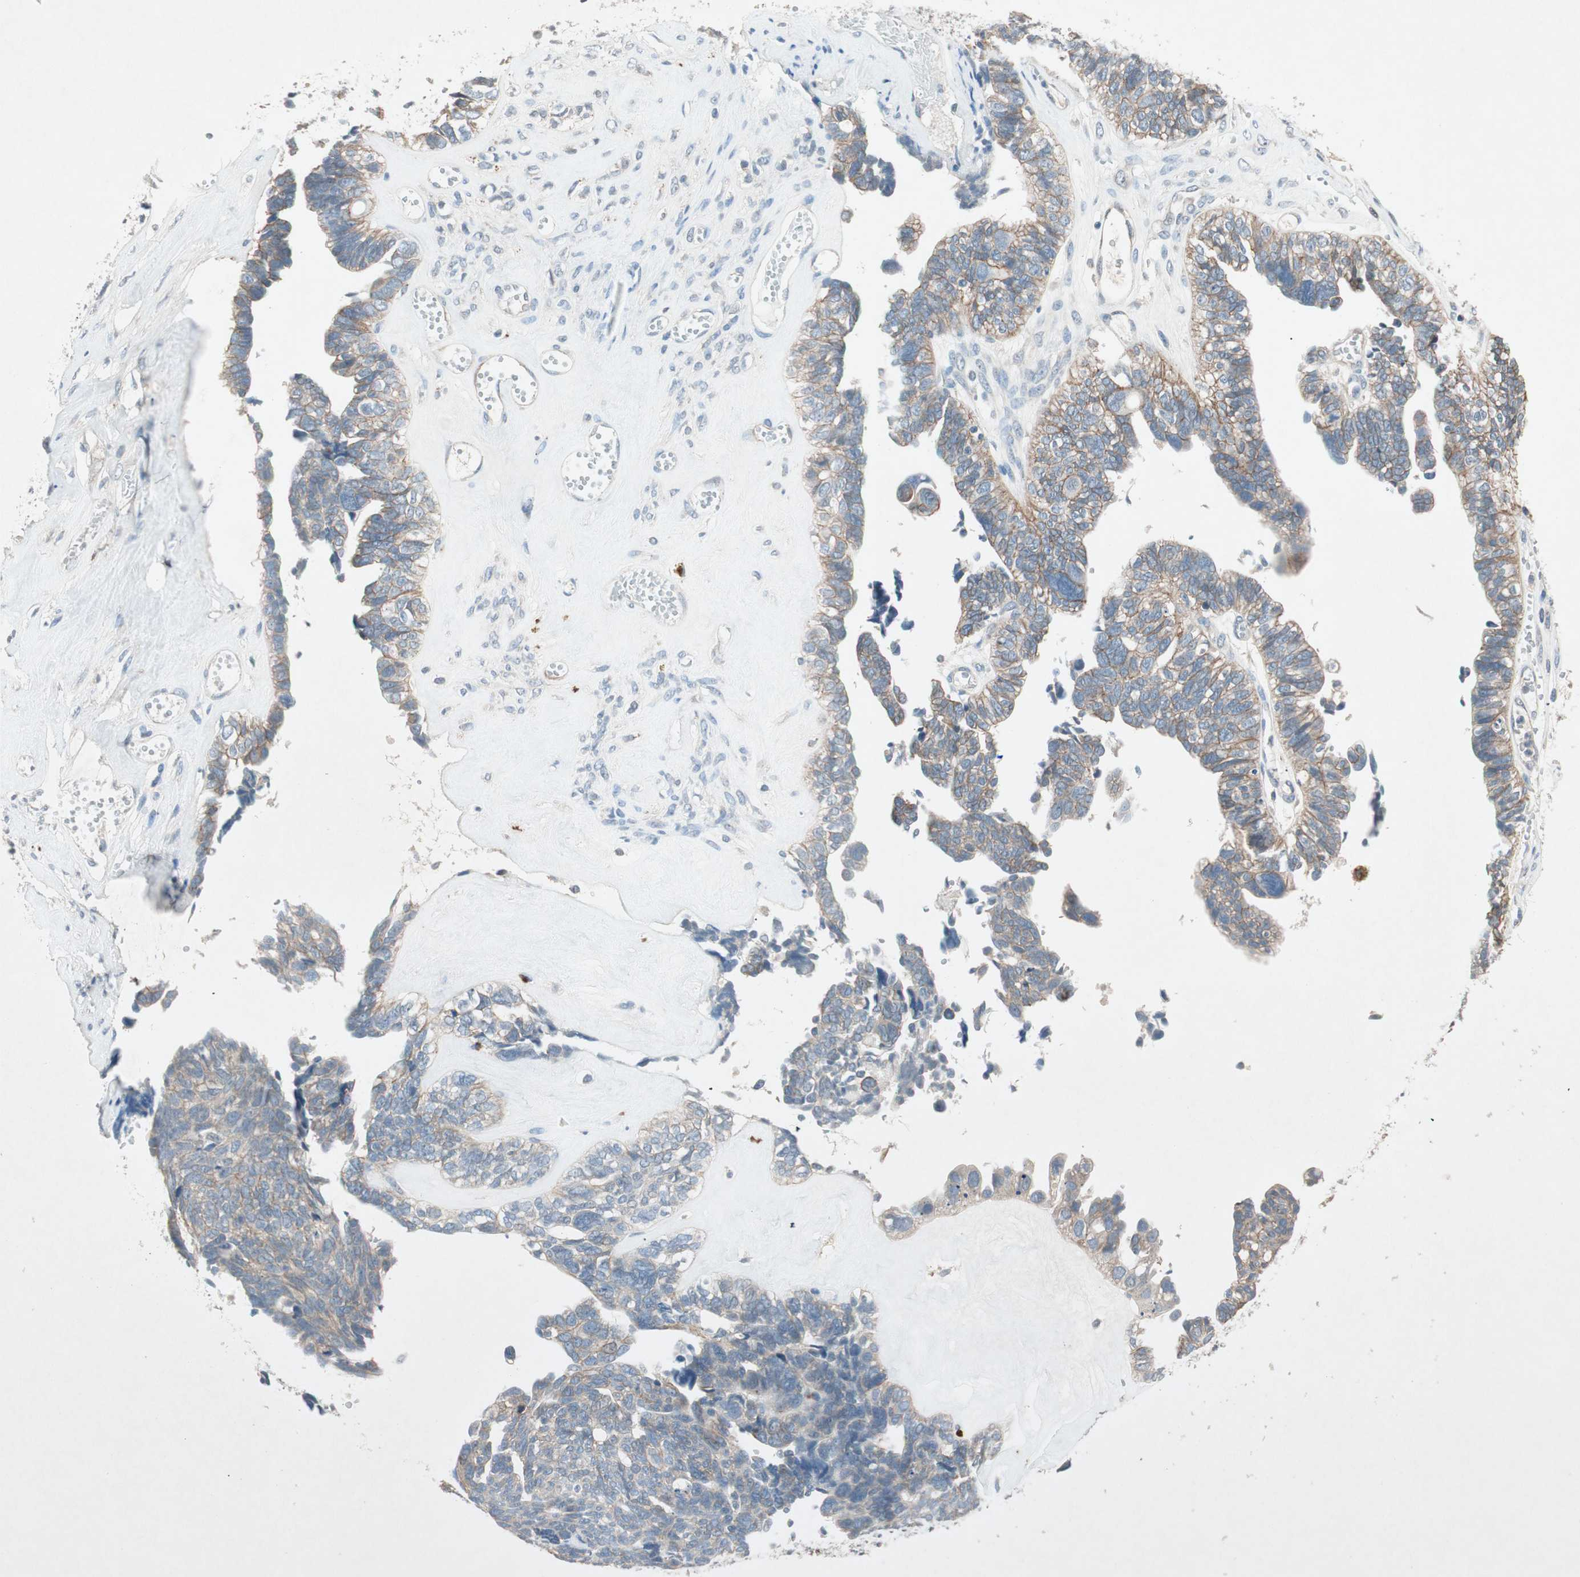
{"staining": {"intensity": "weak", "quantity": "25%-75%", "location": "cytoplasmic/membranous"}, "tissue": "ovarian cancer", "cell_type": "Tumor cells", "image_type": "cancer", "snomed": [{"axis": "morphology", "description": "Cystadenocarcinoma, serous, NOS"}, {"axis": "topography", "description": "Ovary"}], "caption": "This photomicrograph shows IHC staining of ovarian serous cystadenocarcinoma, with low weak cytoplasmic/membranous staining in about 25%-75% of tumor cells.", "gene": "NKAIN1", "patient": {"sex": "female", "age": 79}}